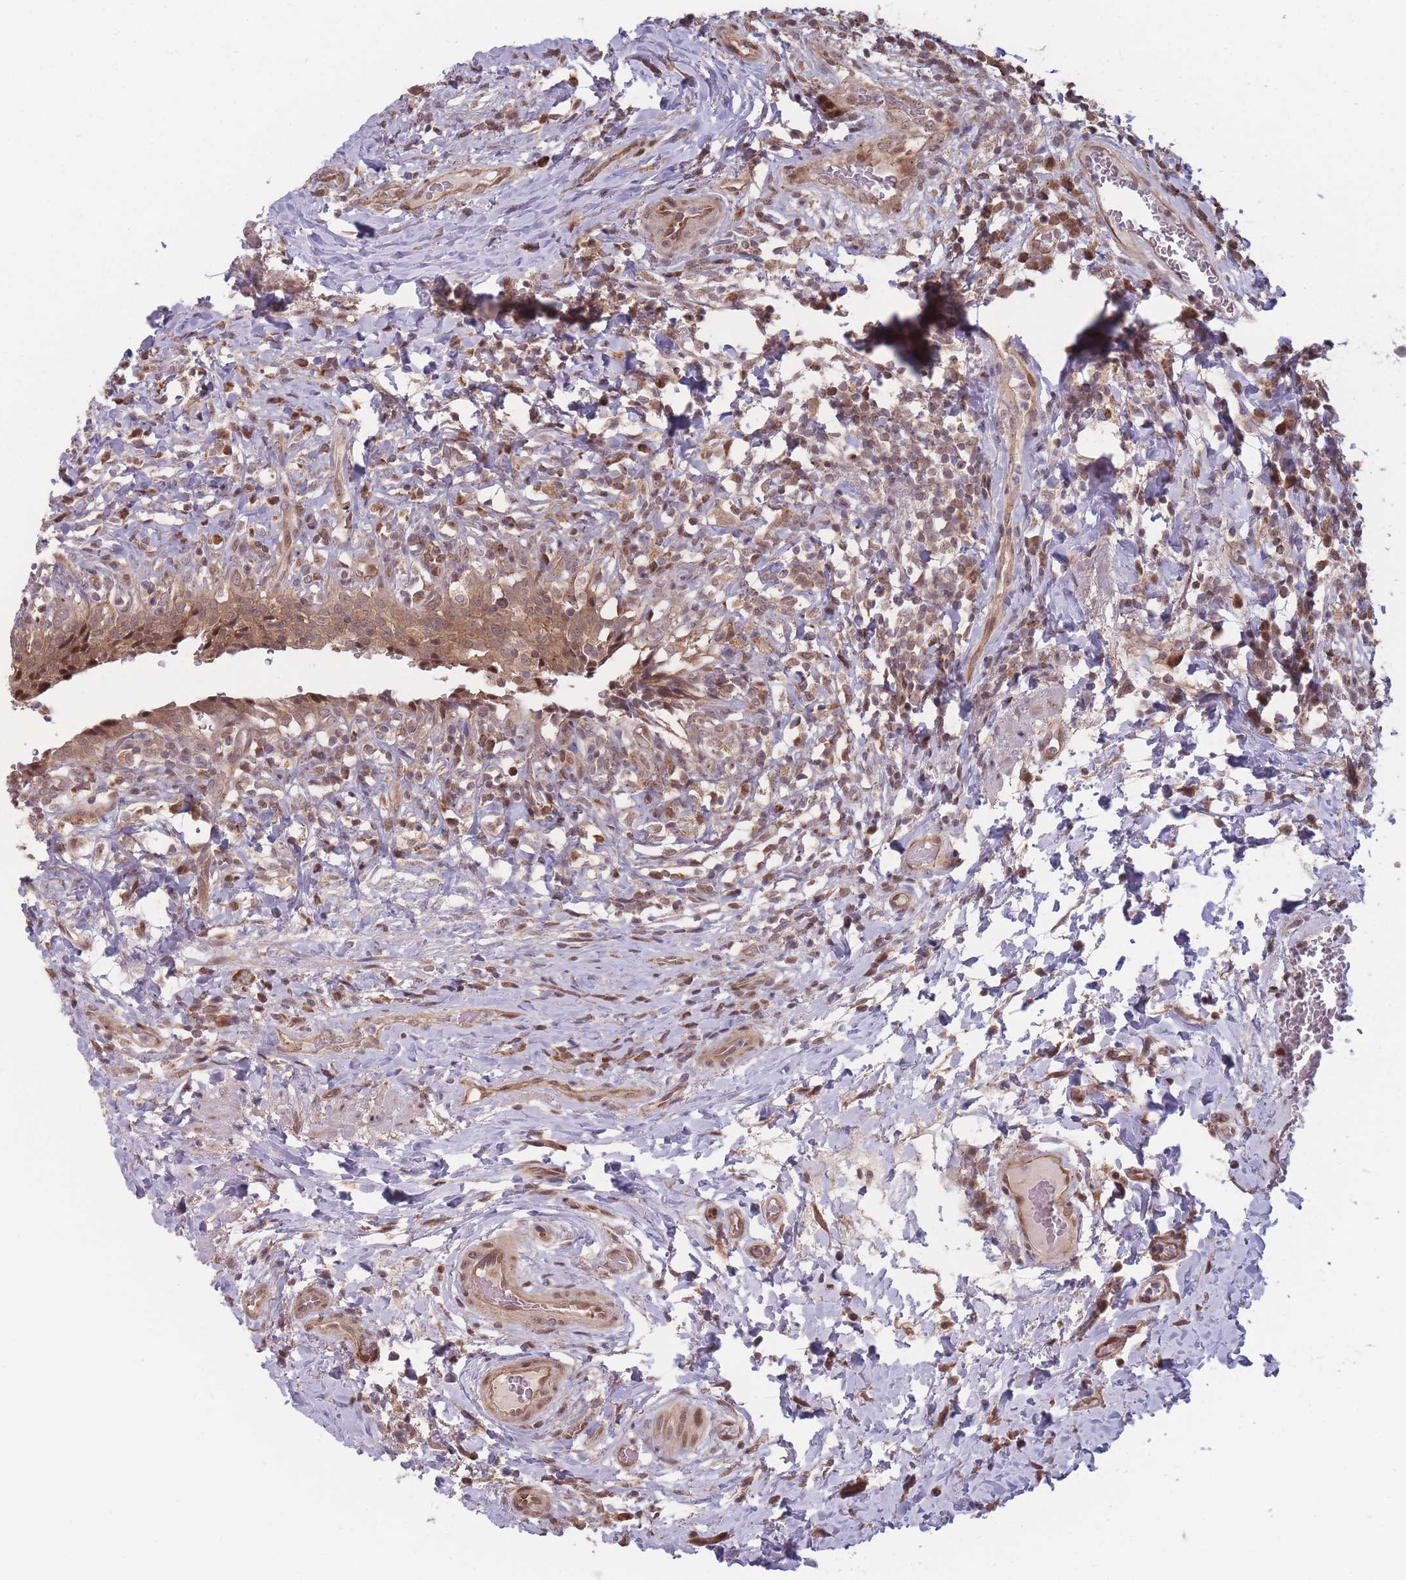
{"staining": {"intensity": "moderate", "quantity": ">75%", "location": "cytoplasmic/membranous"}, "tissue": "urinary bladder", "cell_type": "Urothelial cells", "image_type": "normal", "snomed": [{"axis": "morphology", "description": "Normal tissue, NOS"}, {"axis": "morphology", "description": "Inflammation, NOS"}, {"axis": "topography", "description": "Urinary bladder"}], "caption": "Immunohistochemistry staining of unremarkable urinary bladder, which reveals medium levels of moderate cytoplasmic/membranous positivity in approximately >75% of urothelial cells indicating moderate cytoplasmic/membranous protein positivity. The staining was performed using DAB (3,3'-diaminobenzidine) (brown) for protein detection and nuclei were counterstained in hematoxylin (blue).", "gene": "RPS18", "patient": {"sex": "male", "age": 64}}